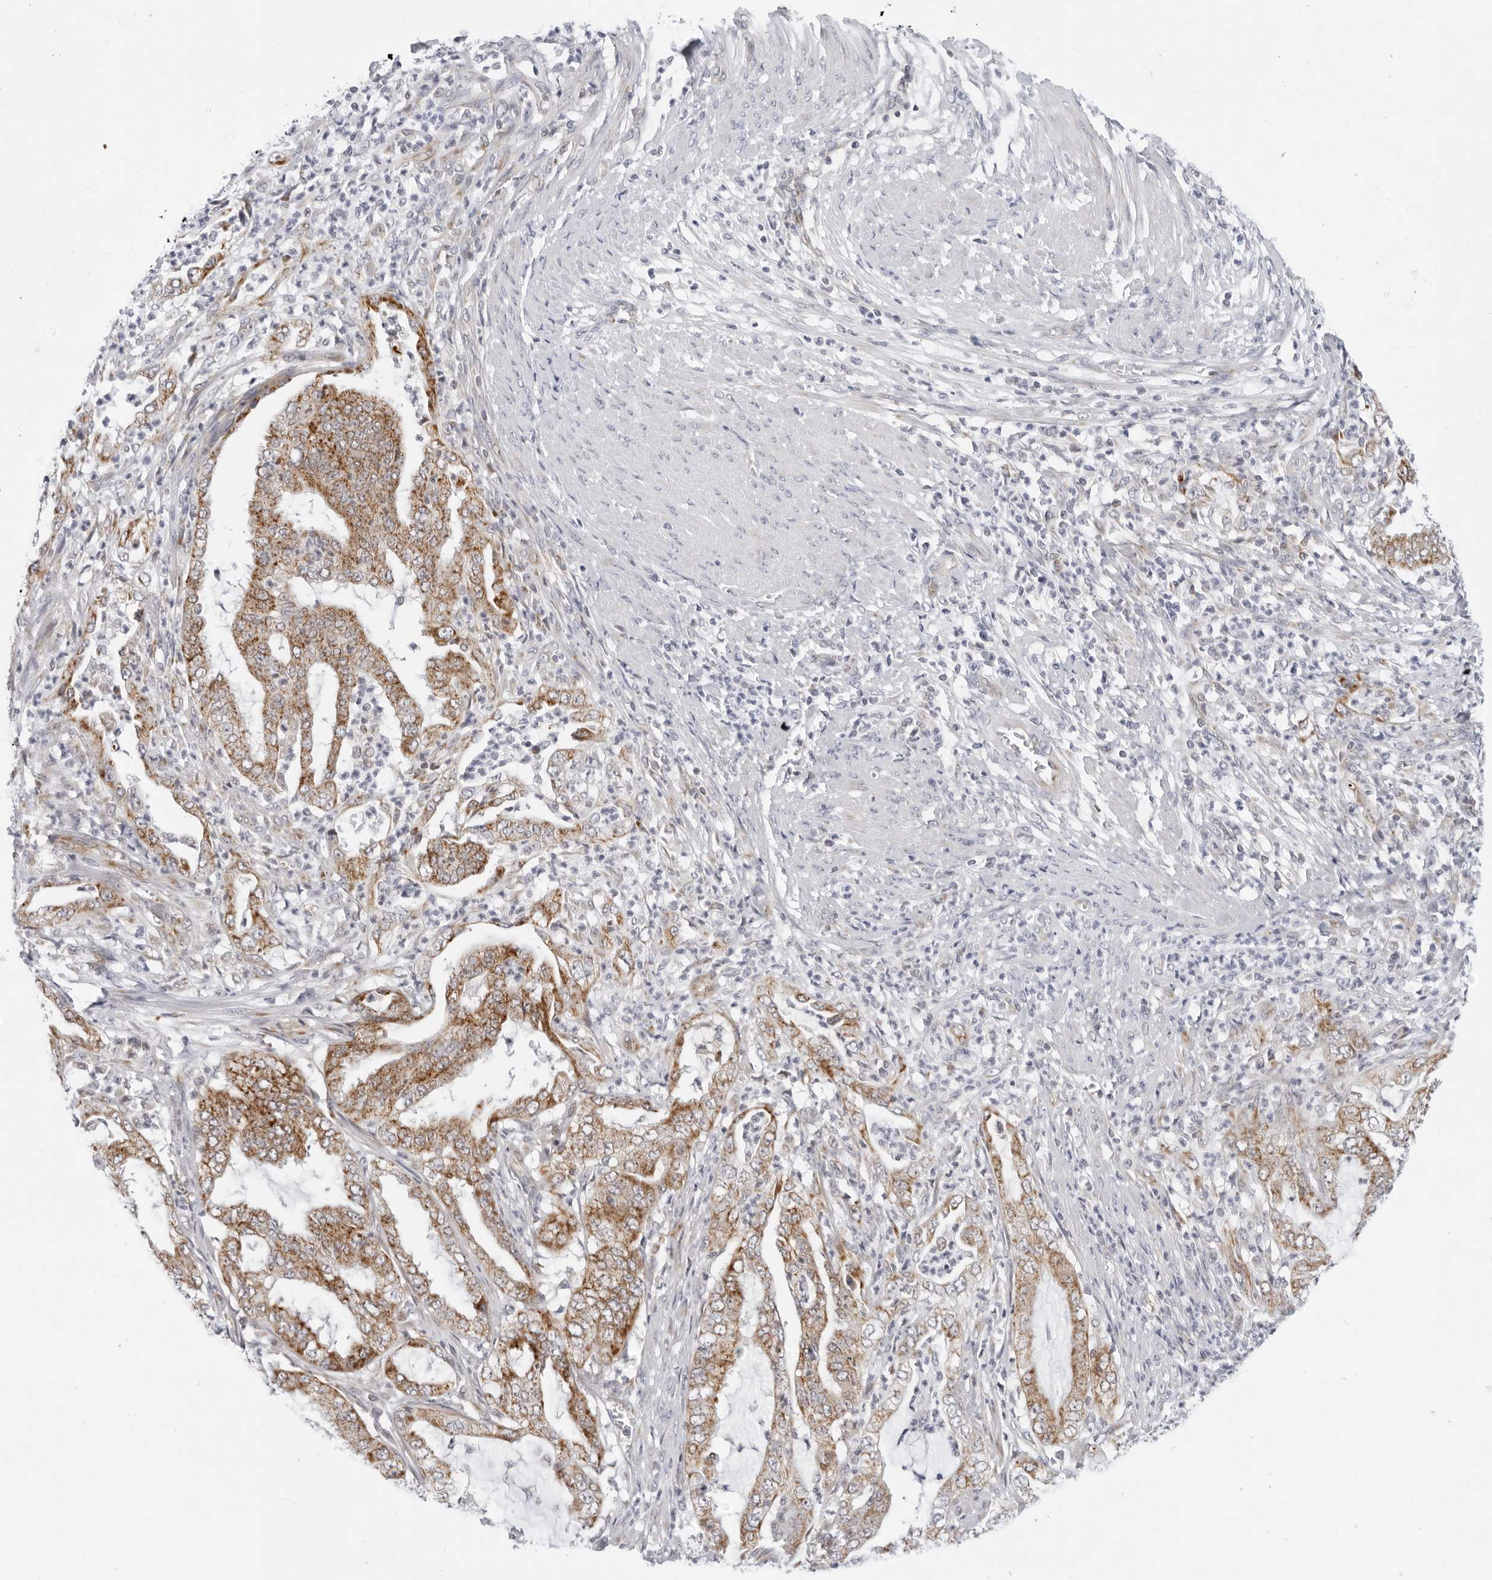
{"staining": {"intensity": "moderate", "quantity": ">75%", "location": "cytoplasmic/membranous"}, "tissue": "endometrial cancer", "cell_type": "Tumor cells", "image_type": "cancer", "snomed": [{"axis": "morphology", "description": "Adenocarcinoma, NOS"}, {"axis": "topography", "description": "Endometrium"}], "caption": "High-power microscopy captured an immunohistochemistry (IHC) histopathology image of endometrial cancer (adenocarcinoma), revealing moderate cytoplasmic/membranous positivity in approximately >75% of tumor cells.", "gene": "CIART", "patient": {"sex": "female", "age": 51}}